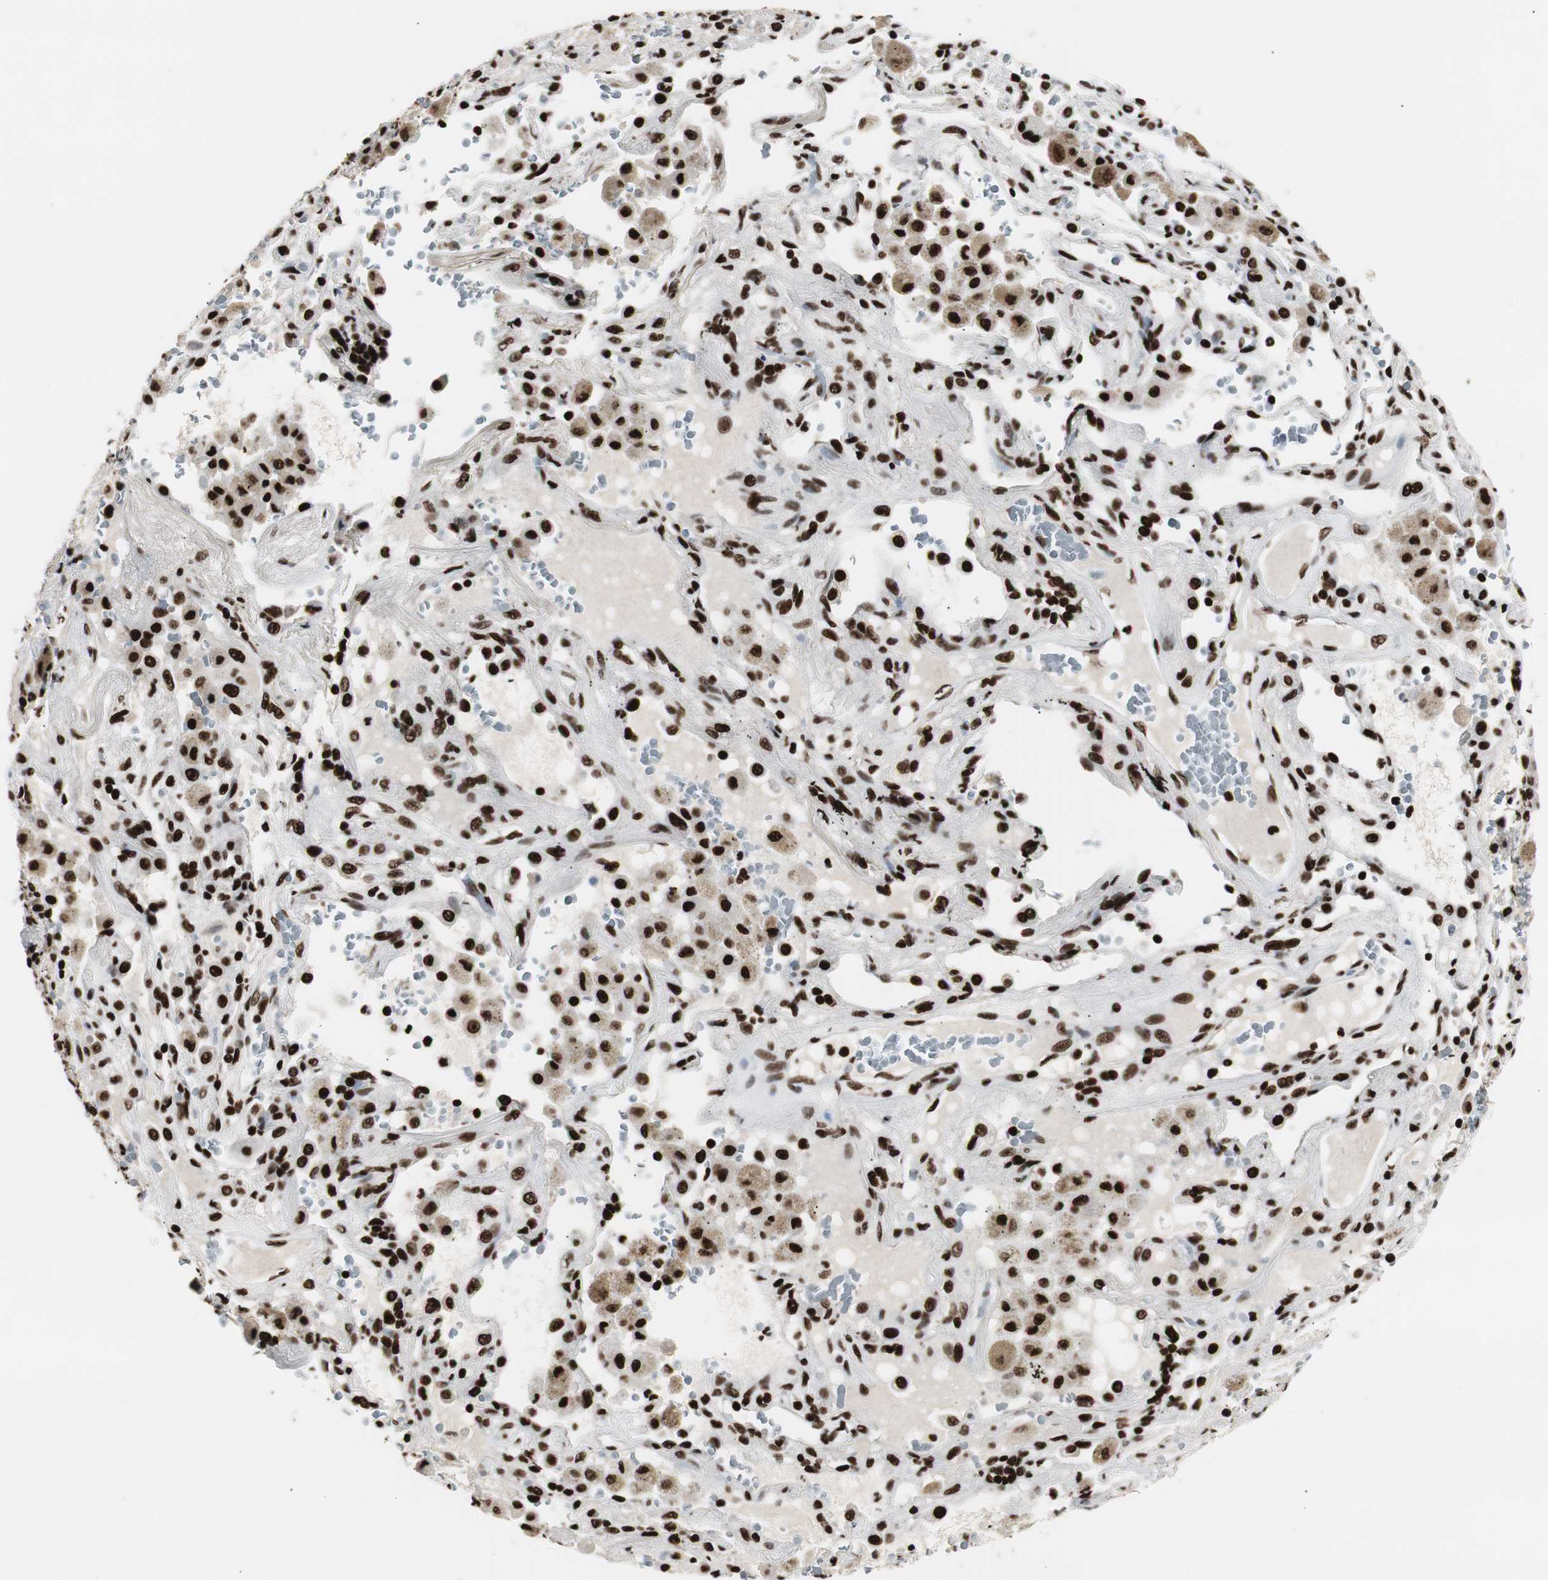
{"staining": {"intensity": "strong", "quantity": ">75%", "location": "nuclear"}, "tissue": "lung cancer", "cell_type": "Tumor cells", "image_type": "cancer", "snomed": [{"axis": "morphology", "description": "Squamous cell carcinoma, NOS"}, {"axis": "topography", "description": "Lung"}], "caption": "Human lung squamous cell carcinoma stained with a protein marker demonstrates strong staining in tumor cells.", "gene": "MTA2", "patient": {"sex": "male", "age": 57}}